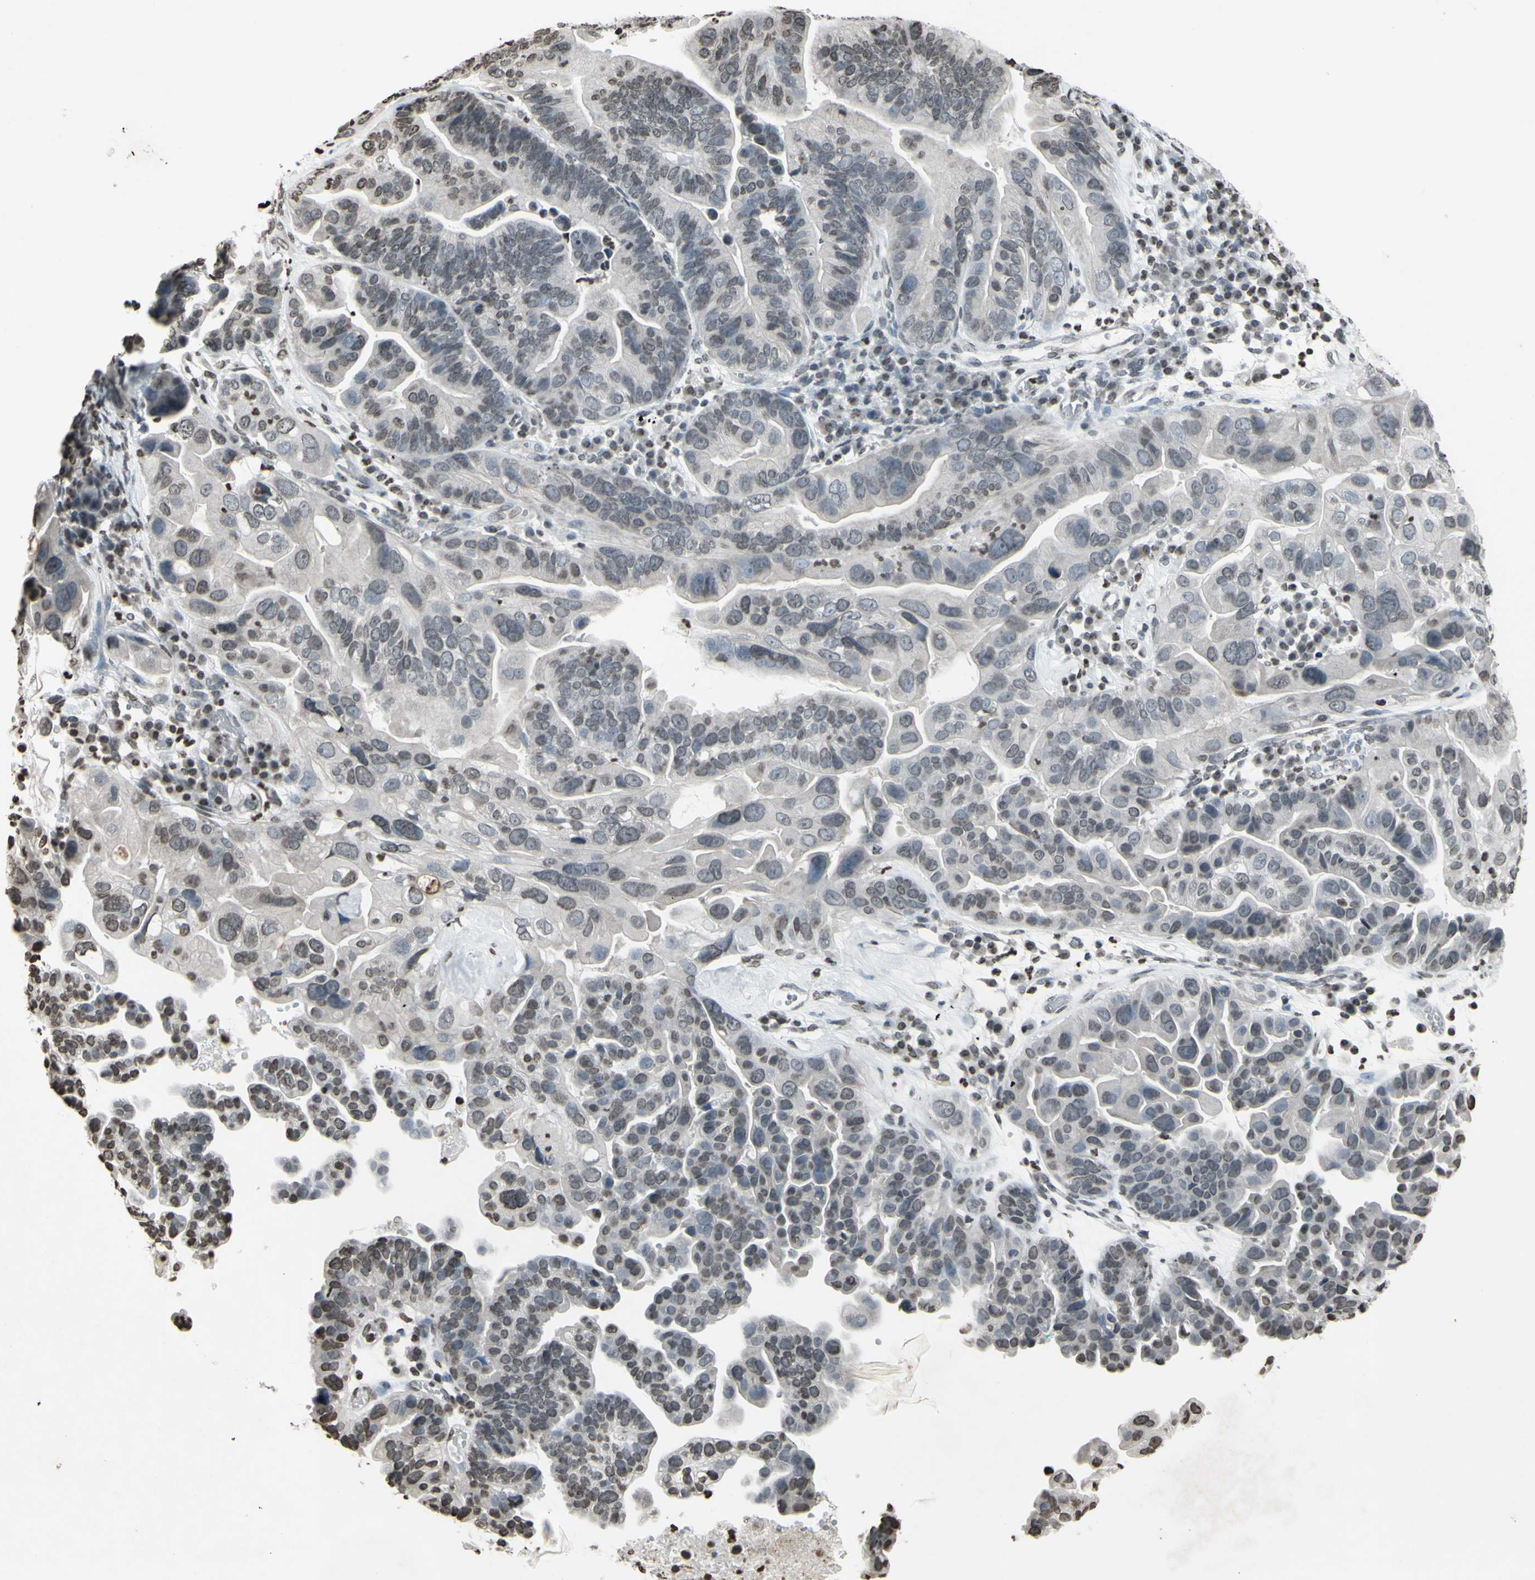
{"staining": {"intensity": "negative", "quantity": "none", "location": "none"}, "tissue": "ovarian cancer", "cell_type": "Tumor cells", "image_type": "cancer", "snomed": [{"axis": "morphology", "description": "Cystadenocarcinoma, serous, NOS"}, {"axis": "topography", "description": "Ovary"}], "caption": "There is no significant expression in tumor cells of ovarian cancer.", "gene": "CD79B", "patient": {"sex": "female", "age": 56}}